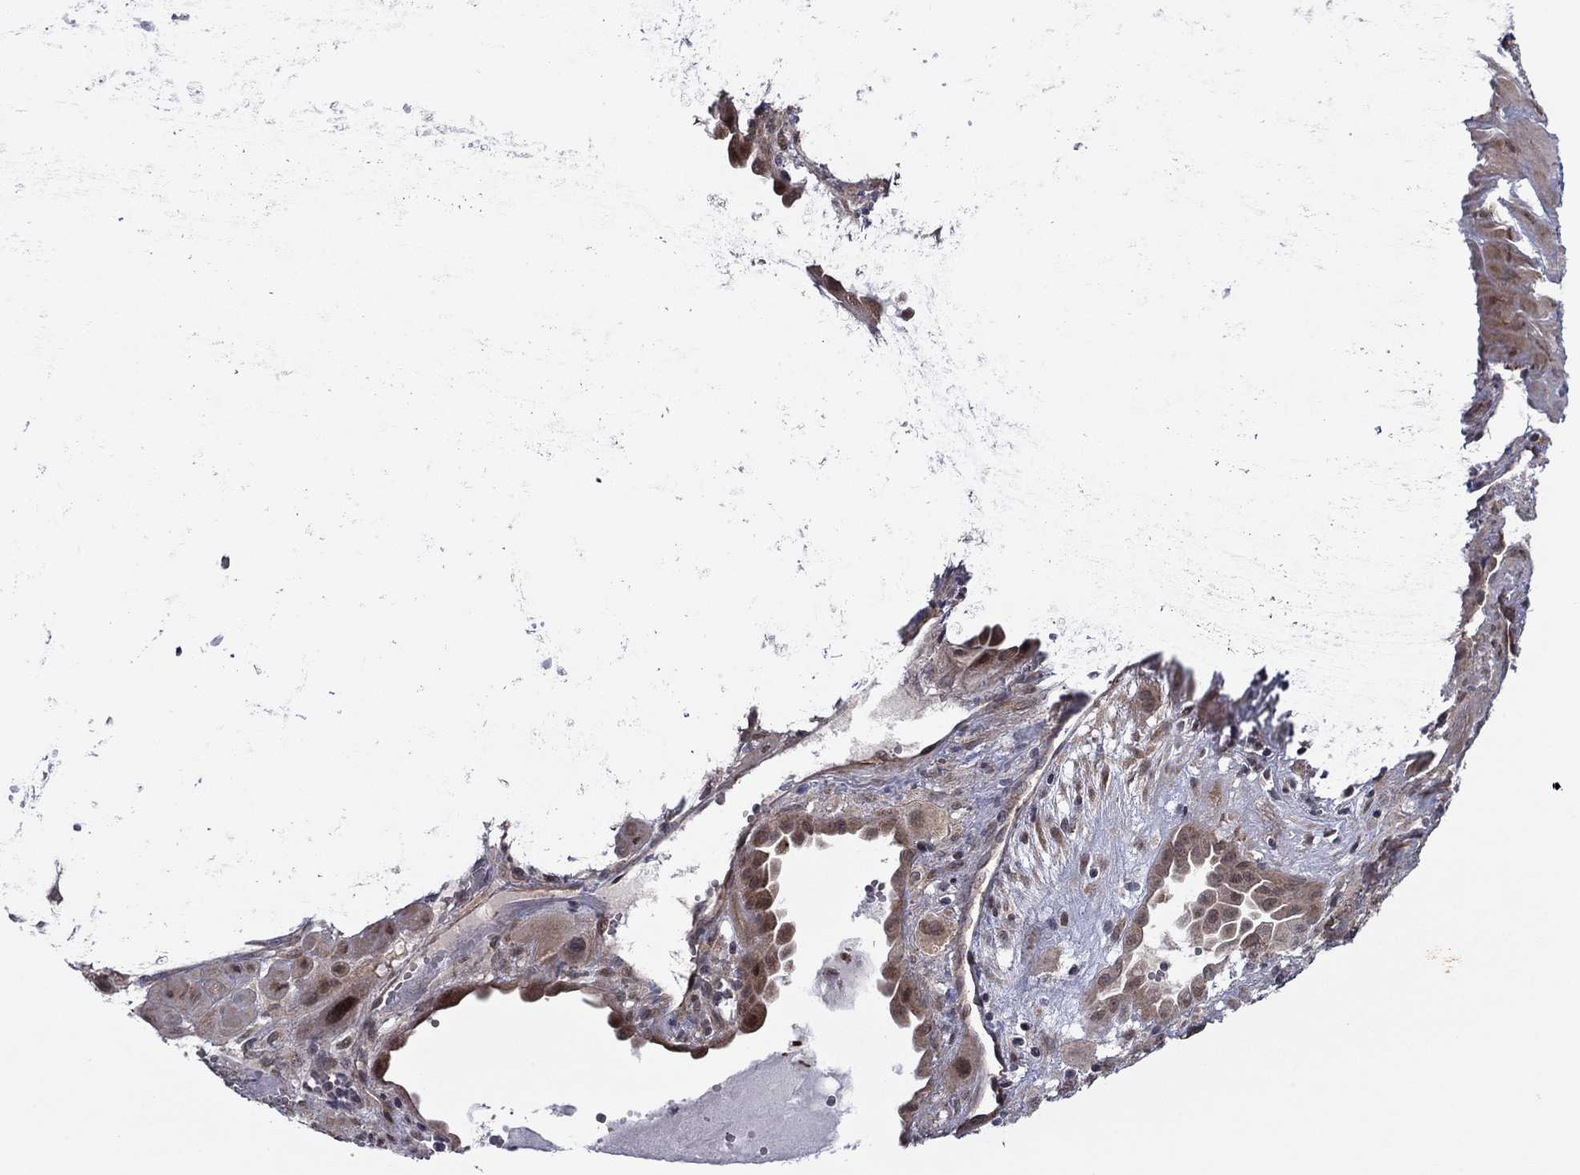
{"staining": {"intensity": "moderate", "quantity": "<25%", "location": "cytoplasmic/membranous"}, "tissue": "cervical cancer", "cell_type": "Tumor cells", "image_type": "cancer", "snomed": [{"axis": "morphology", "description": "Squamous cell carcinoma, NOS"}, {"axis": "topography", "description": "Cervix"}], "caption": "A low amount of moderate cytoplasmic/membranous positivity is seen in about <25% of tumor cells in cervical cancer tissue. The protein of interest is stained brown, and the nuclei are stained in blue (DAB (3,3'-diaminobenzidine) IHC with brightfield microscopy, high magnification).", "gene": "PSMC1", "patient": {"sex": "female", "age": 34}}